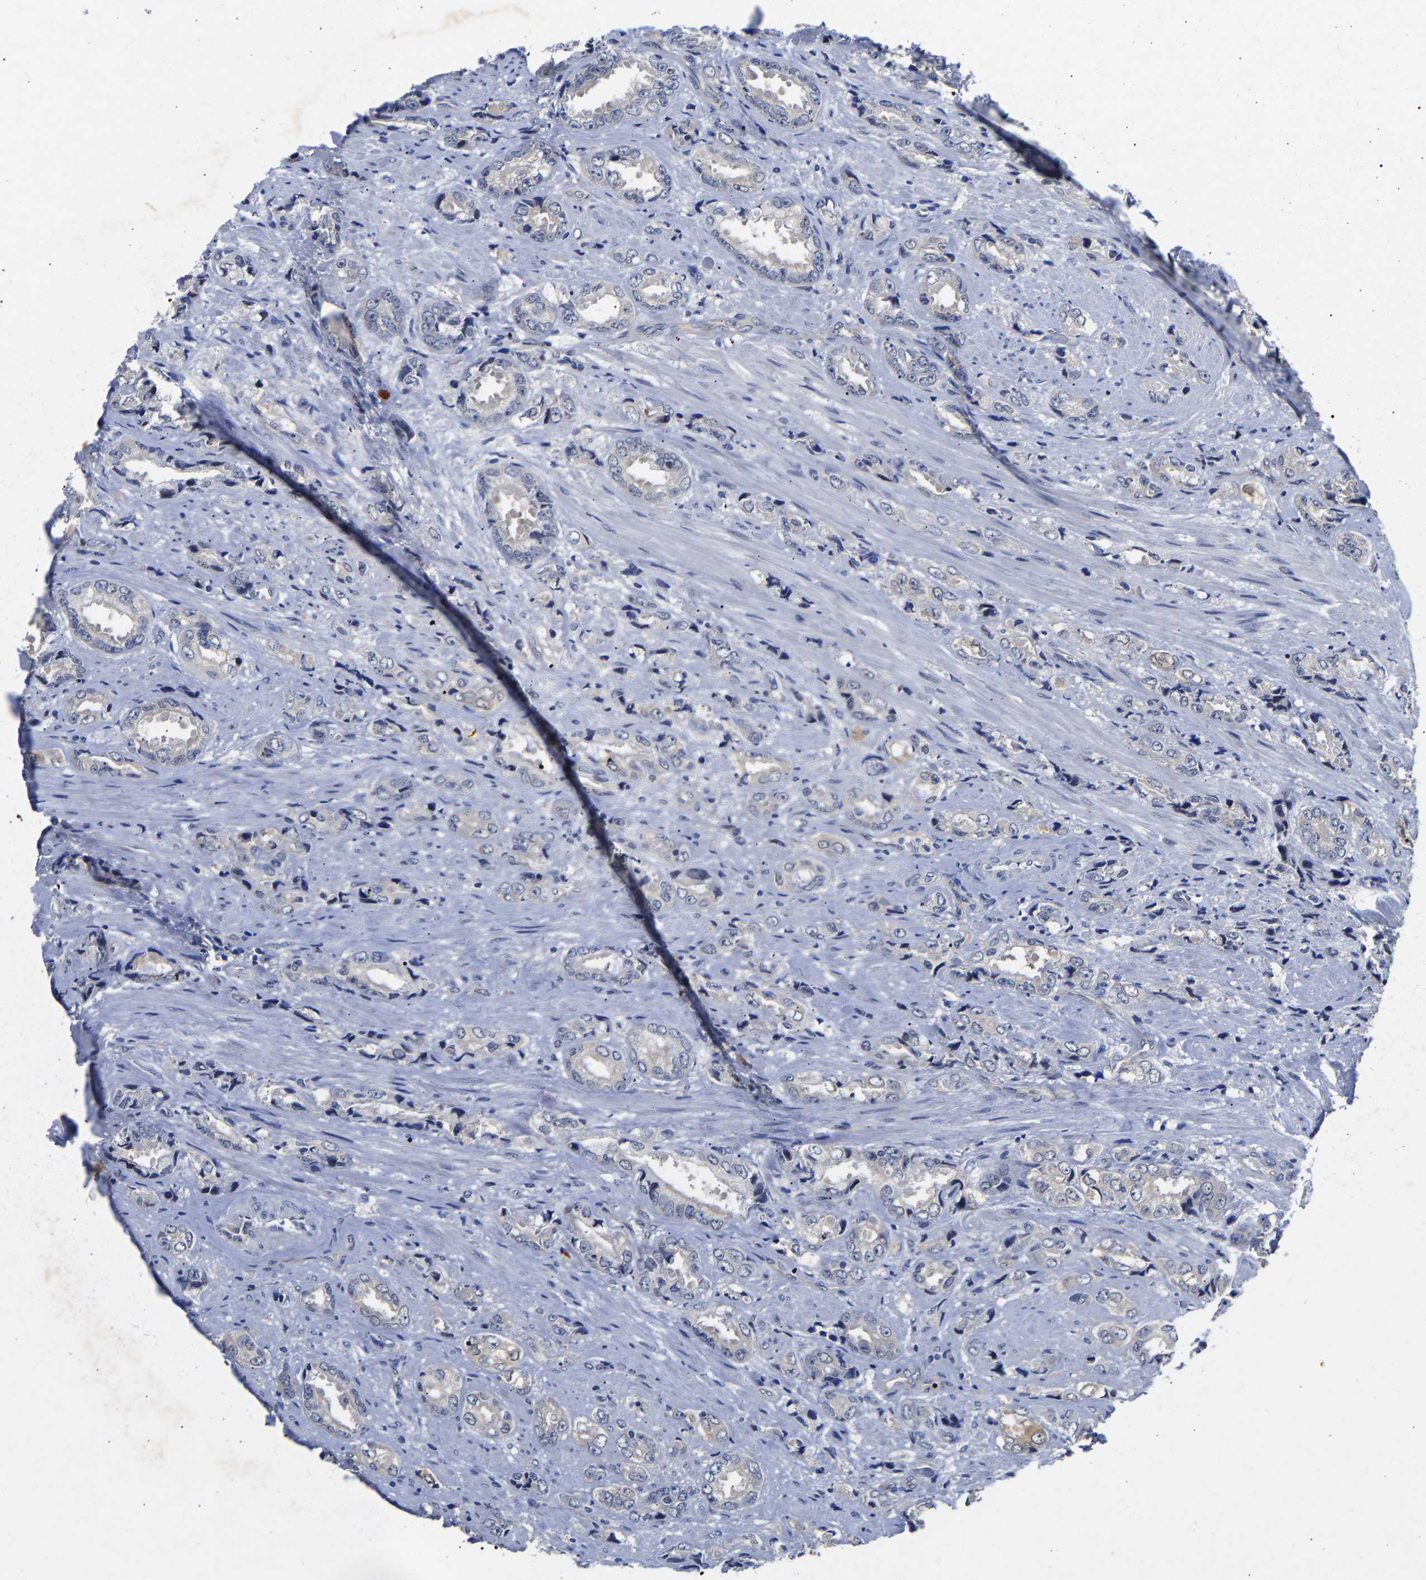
{"staining": {"intensity": "negative", "quantity": "none", "location": "none"}, "tissue": "prostate cancer", "cell_type": "Tumor cells", "image_type": "cancer", "snomed": [{"axis": "morphology", "description": "Adenocarcinoma, High grade"}, {"axis": "topography", "description": "Prostate"}], "caption": "IHC image of human high-grade adenocarcinoma (prostate) stained for a protein (brown), which exhibits no staining in tumor cells.", "gene": "CCDC6", "patient": {"sex": "male", "age": 61}}